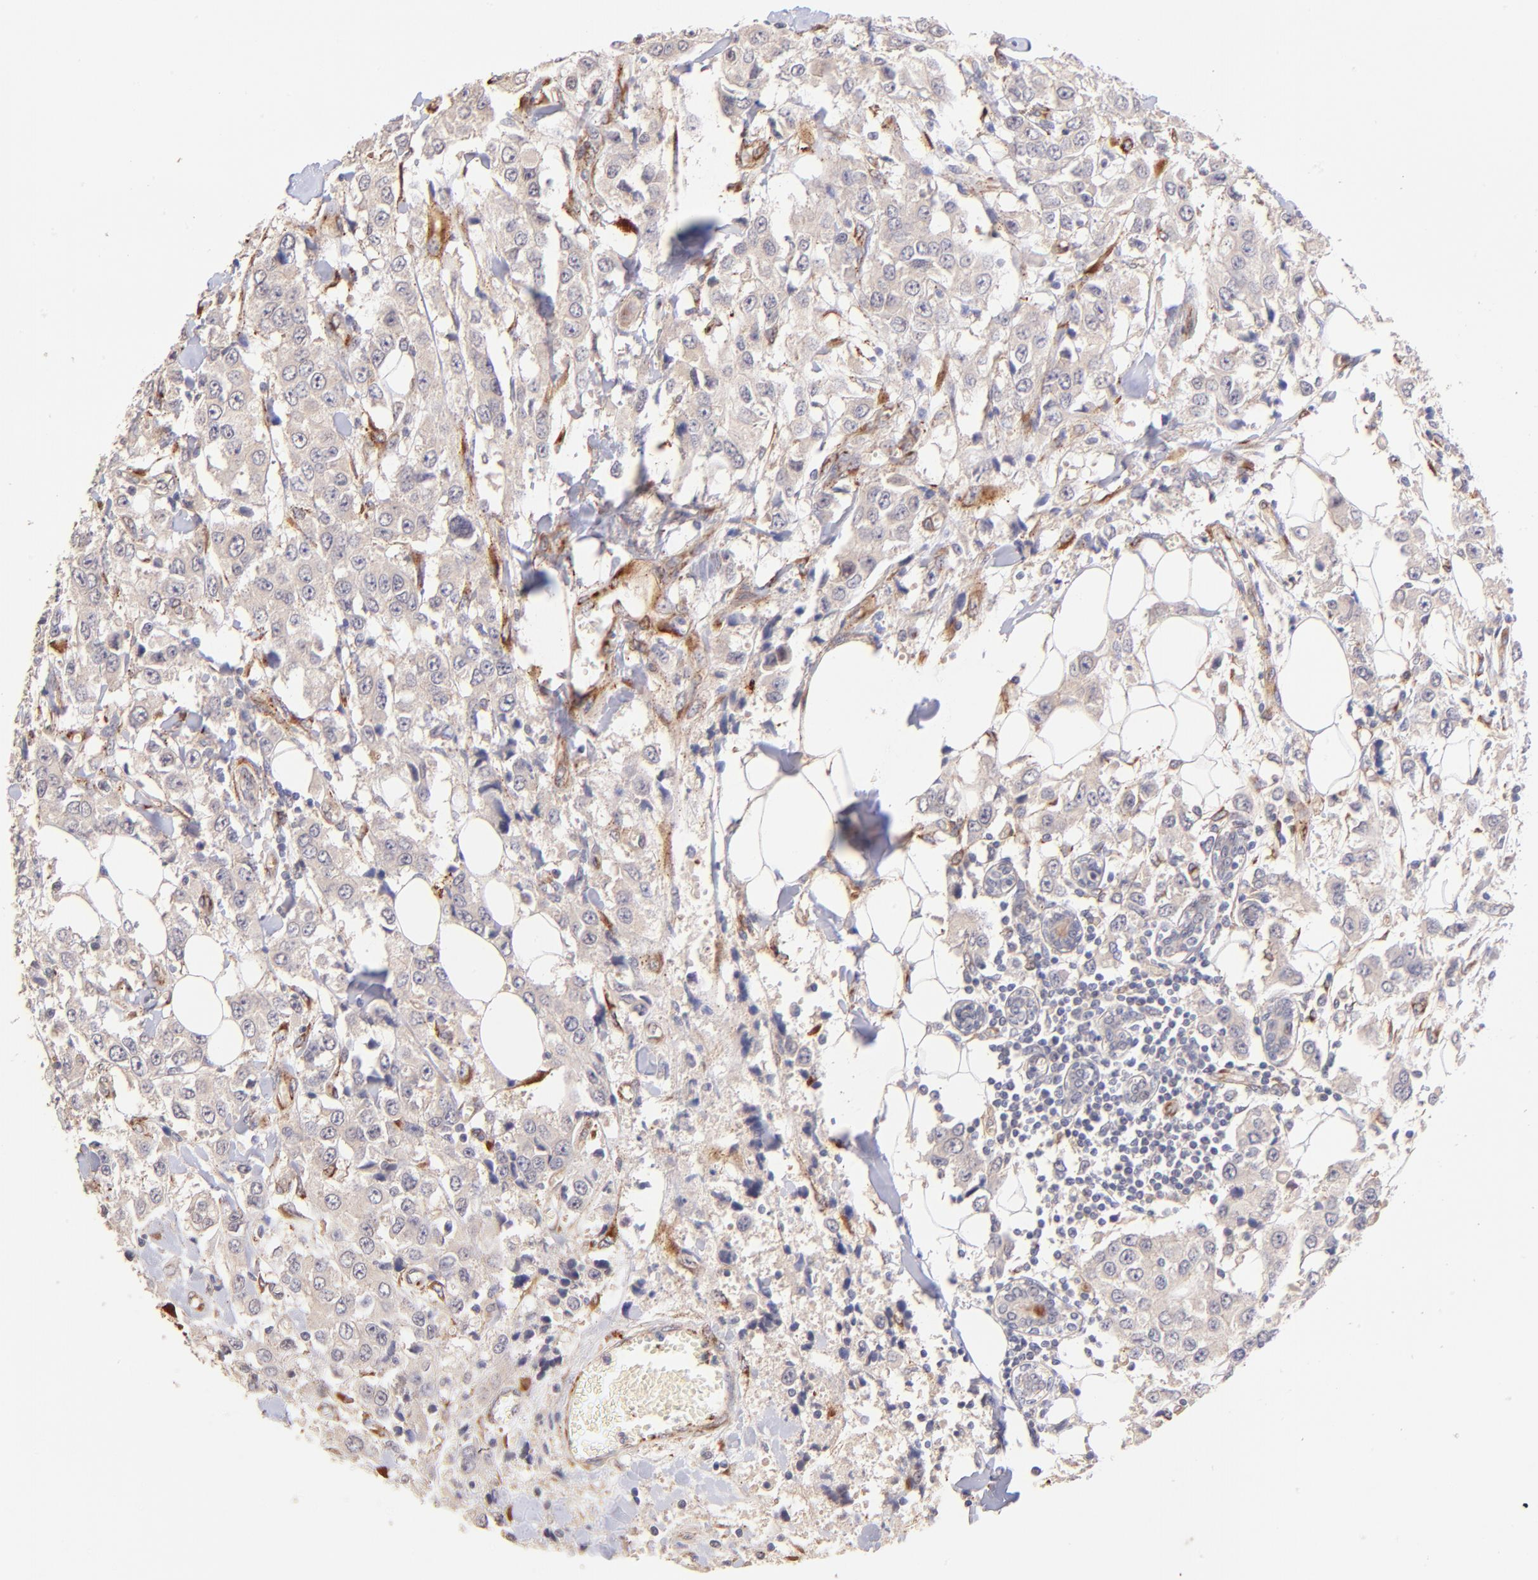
{"staining": {"intensity": "negative", "quantity": "none", "location": "none"}, "tissue": "breast cancer", "cell_type": "Tumor cells", "image_type": "cancer", "snomed": [{"axis": "morphology", "description": "Duct carcinoma"}, {"axis": "topography", "description": "Breast"}], "caption": "The image reveals no staining of tumor cells in breast infiltrating ductal carcinoma.", "gene": "SPARC", "patient": {"sex": "female", "age": 58}}